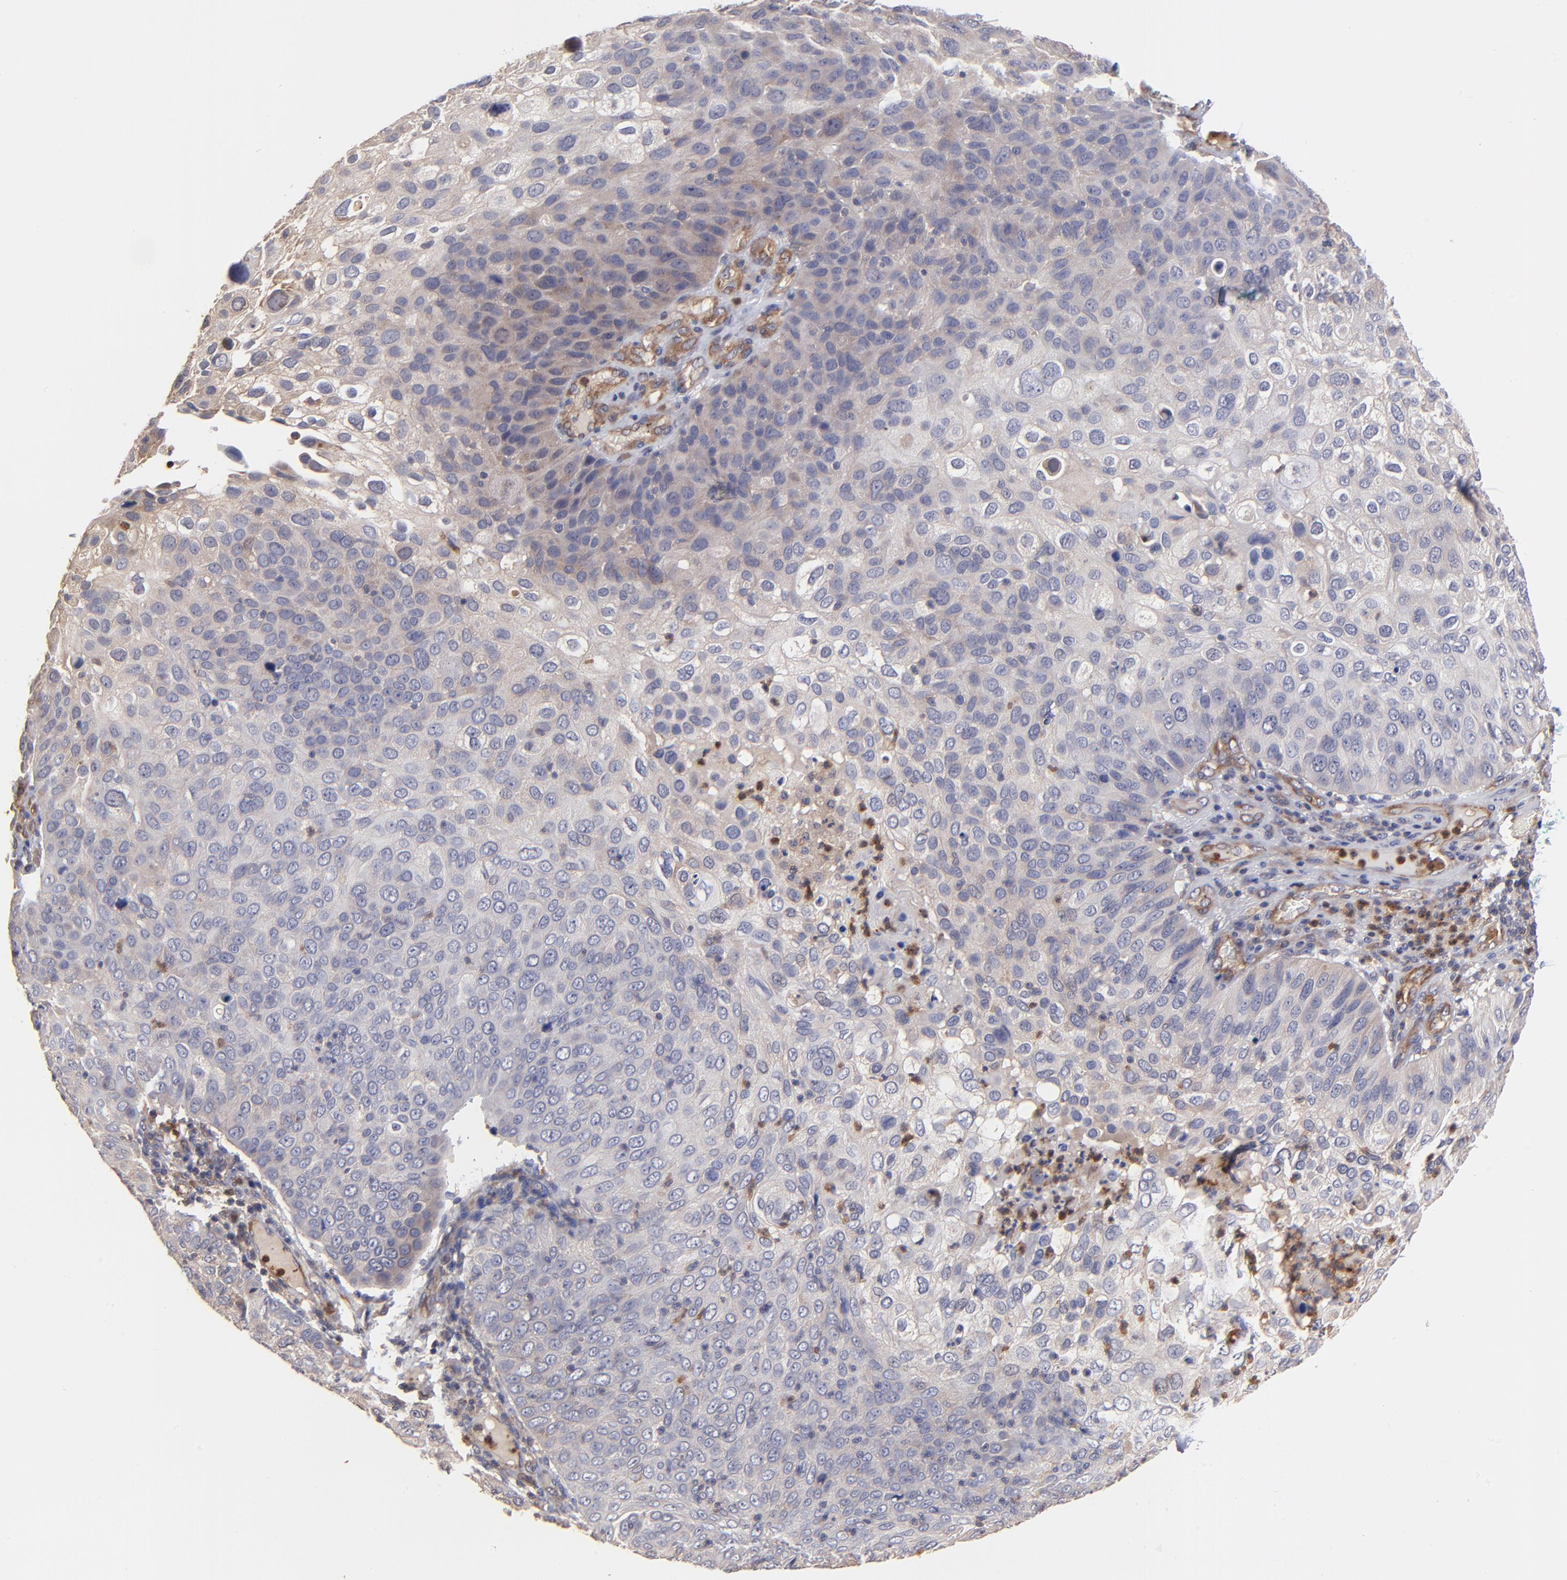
{"staining": {"intensity": "weak", "quantity": "<25%", "location": "cytoplasmic/membranous"}, "tissue": "skin cancer", "cell_type": "Tumor cells", "image_type": "cancer", "snomed": [{"axis": "morphology", "description": "Squamous cell carcinoma, NOS"}, {"axis": "topography", "description": "Skin"}], "caption": "Immunohistochemistry (IHC) histopathology image of human skin cancer (squamous cell carcinoma) stained for a protein (brown), which exhibits no staining in tumor cells.", "gene": "ASB7", "patient": {"sex": "male", "age": 87}}